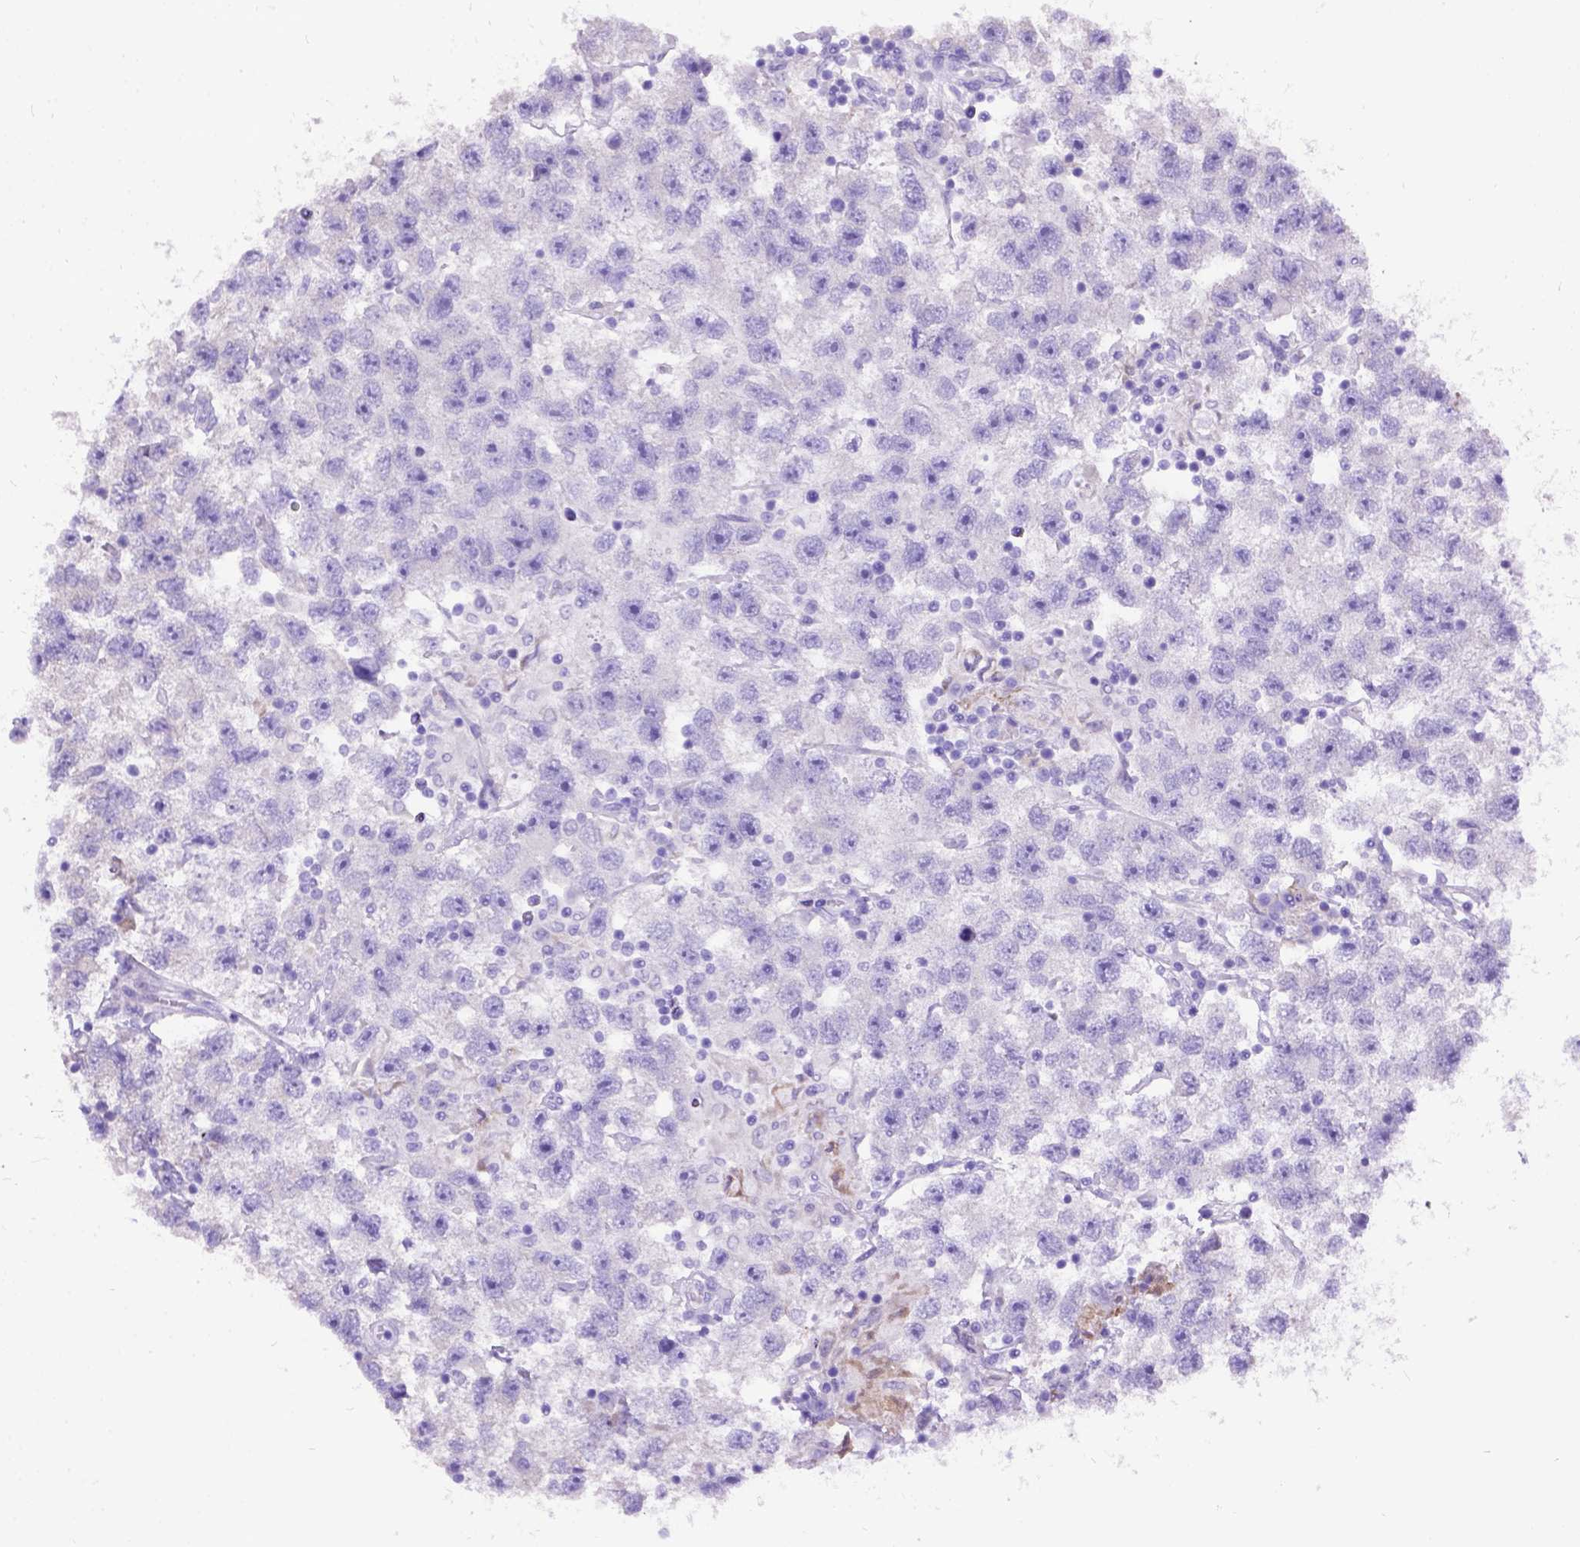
{"staining": {"intensity": "negative", "quantity": "none", "location": "none"}, "tissue": "testis cancer", "cell_type": "Tumor cells", "image_type": "cancer", "snomed": [{"axis": "morphology", "description": "Seminoma, NOS"}, {"axis": "topography", "description": "Testis"}], "caption": "DAB immunohistochemical staining of testis cancer (seminoma) displays no significant expression in tumor cells.", "gene": "CFAP54", "patient": {"sex": "male", "age": 26}}